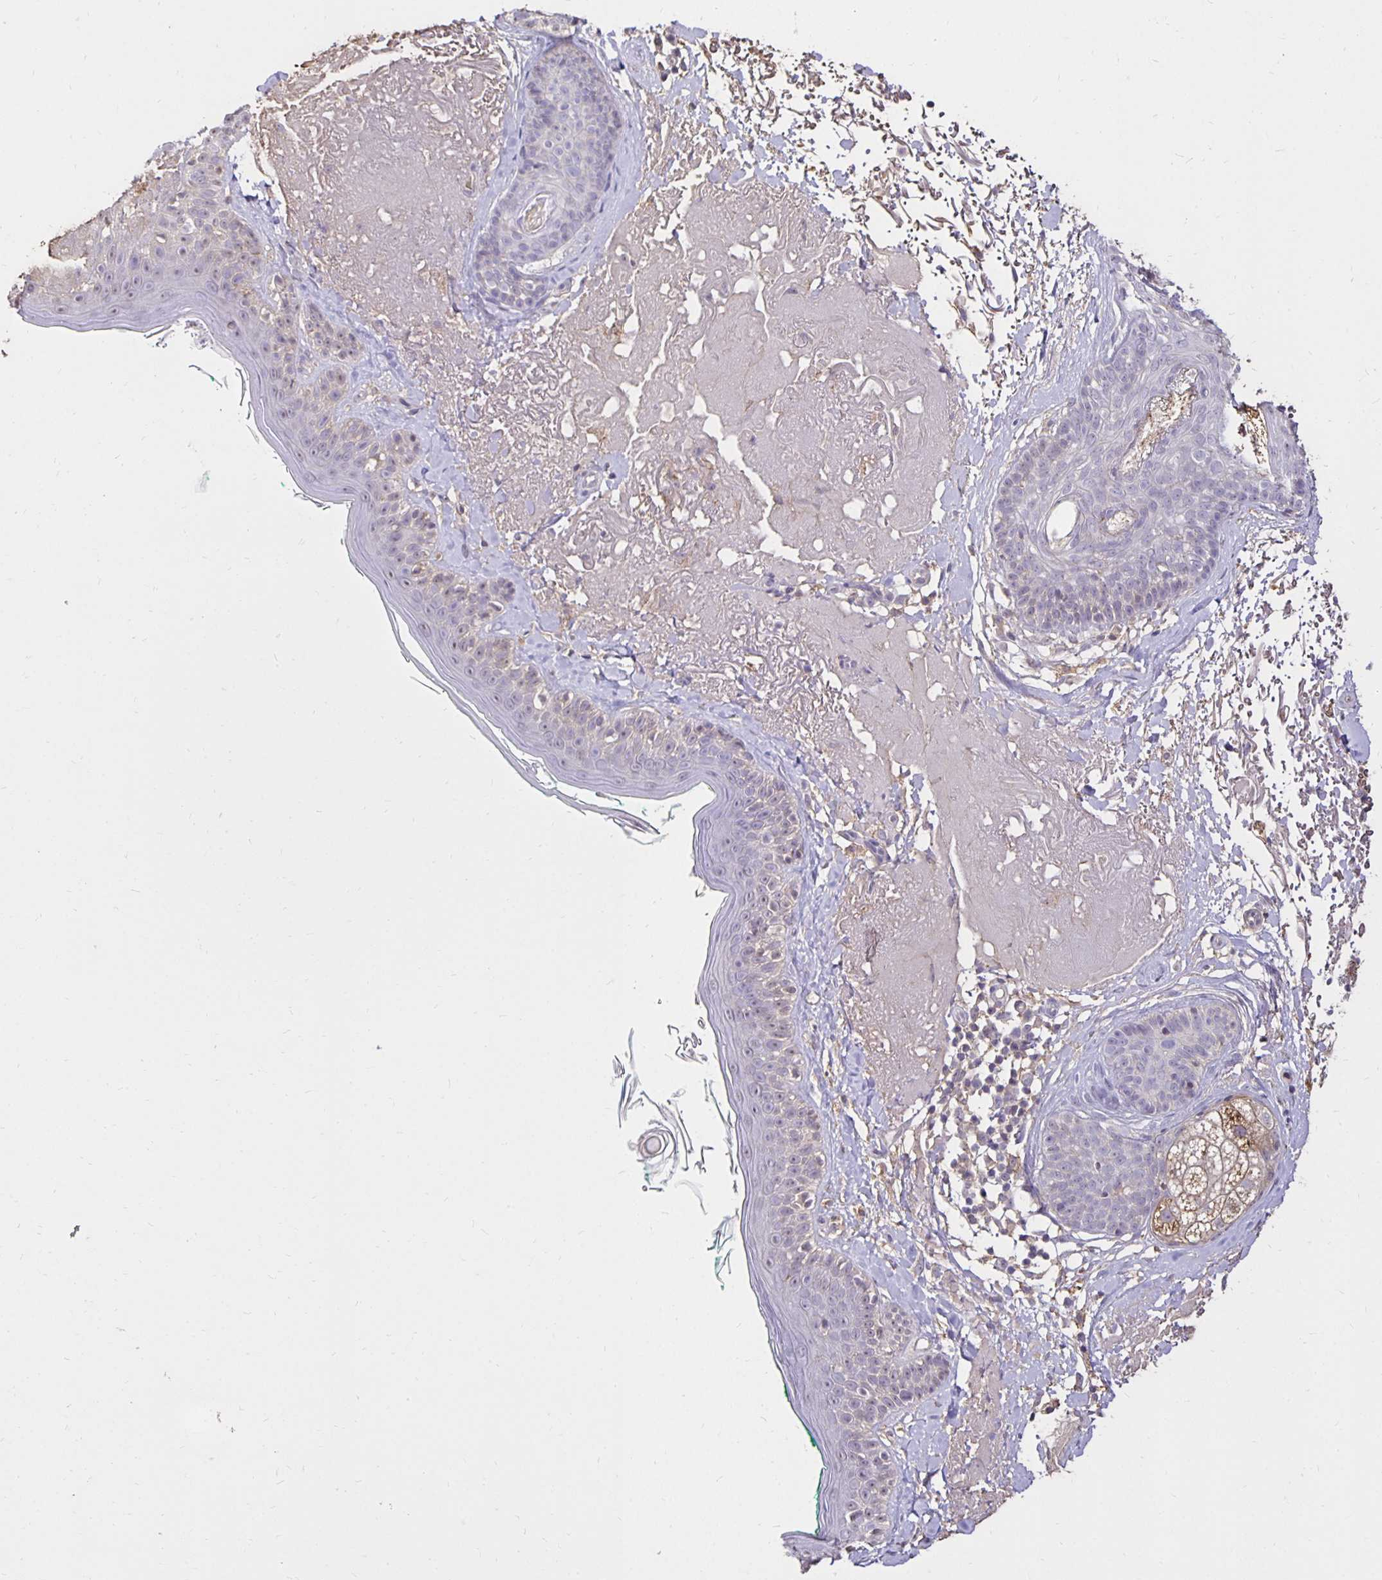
{"staining": {"intensity": "weak", "quantity": "<25%", "location": "cytoplasmic/membranous"}, "tissue": "skin", "cell_type": "Fibroblasts", "image_type": "normal", "snomed": [{"axis": "morphology", "description": "Normal tissue, NOS"}, {"axis": "topography", "description": "Skin"}], "caption": "Immunohistochemistry (IHC) of benign skin exhibits no positivity in fibroblasts.", "gene": "PNPLA3", "patient": {"sex": "male", "age": 73}}